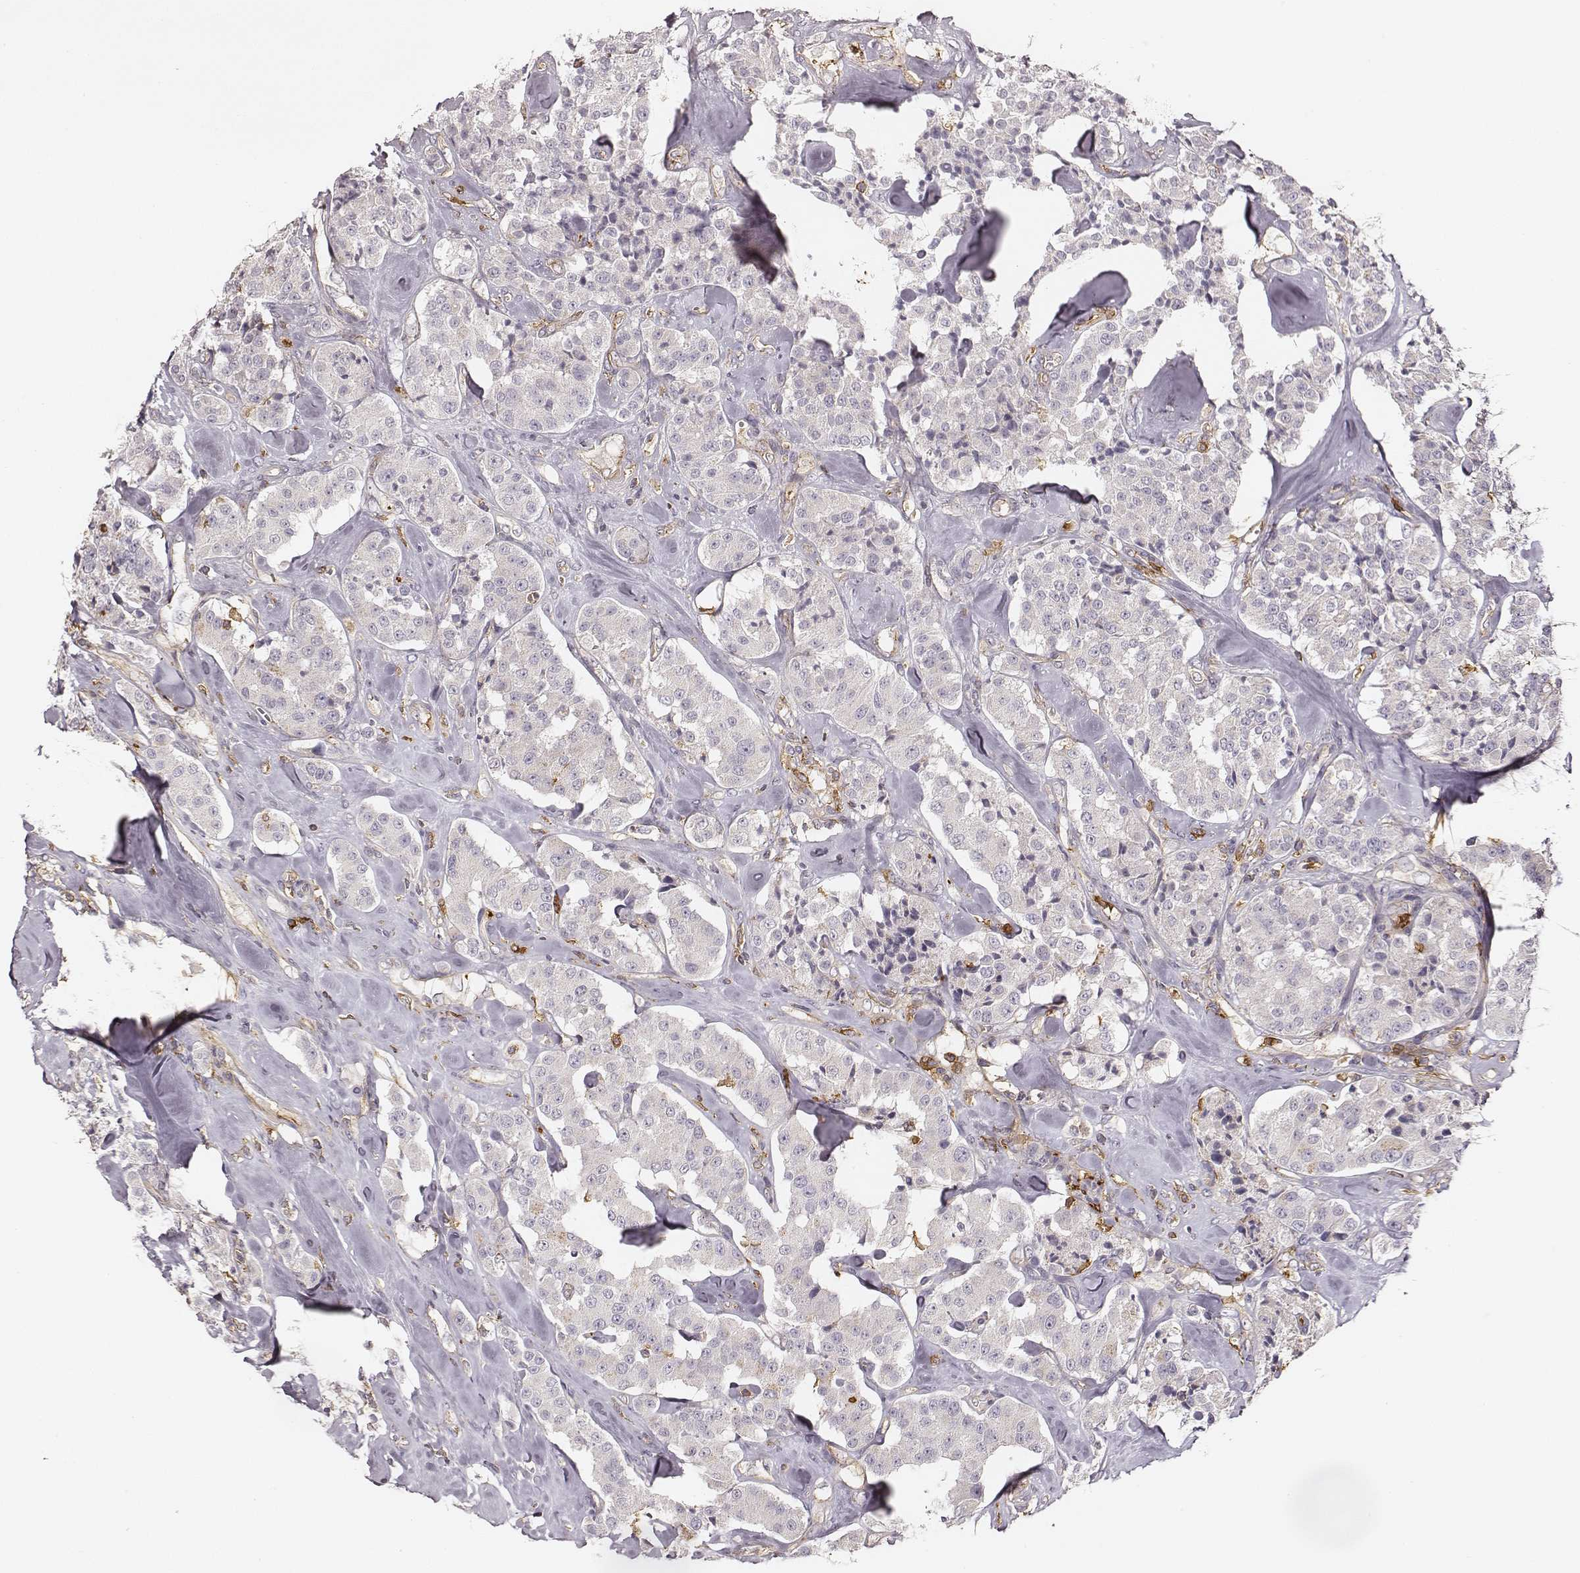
{"staining": {"intensity": "negative", "quantity": "none", "location": "none"}, "tissue": "carcinoid", "cell_type": "Tumor cells", "image_type": "cancer", "snomed": [{"axis": "morphology", "description": "Carcinoid, malignant, NOS"}, {"axis": "topography", "description": "Pancreas"}], "caption": "This is an IHC photomicrograph of human carcinoid. There is no staining in tumor cells.", "gene": "ZYX", "patient": {"sex": "male", "age": 41}}